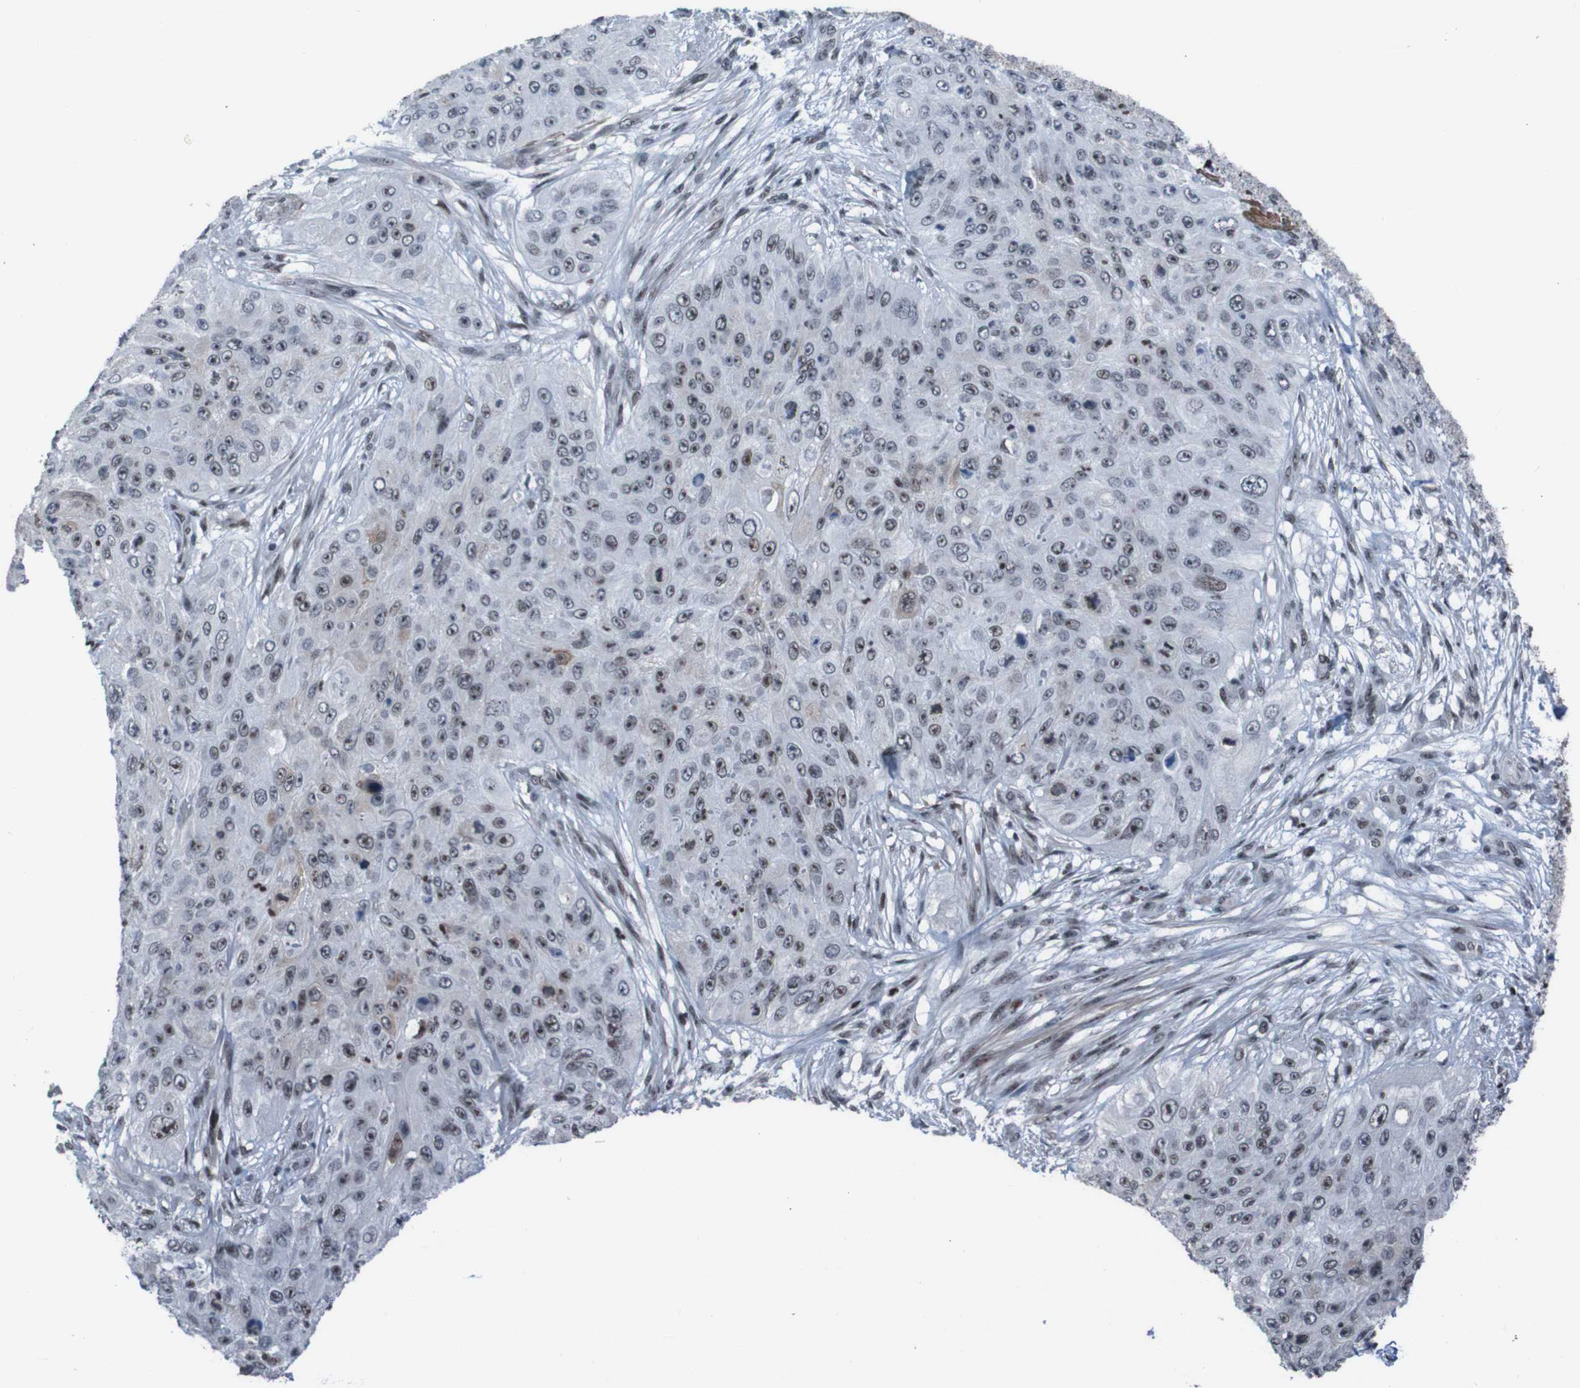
{"staining": {"intensity": "moderate", "quantity": "25%-75%", "location": "nuclear"}, "tissue": "skin cancer", "cell_type": "Tumor cells", "image_type": "cancer", "snomed": [{"axis": "morphology", "description": "Squamous cell carcinoma, NOS"}, {"axis": "topography", "description": "Skin"}], "caption": "The photomicrograph shows immunohistochemical staining of skin cancer (squamous cell carcinoma). There is moderate nuclear positivity is present in about 25%-75% of tumor cells.", "gene": "PHF2", "patient": {"sex": "female", "age": 80}}